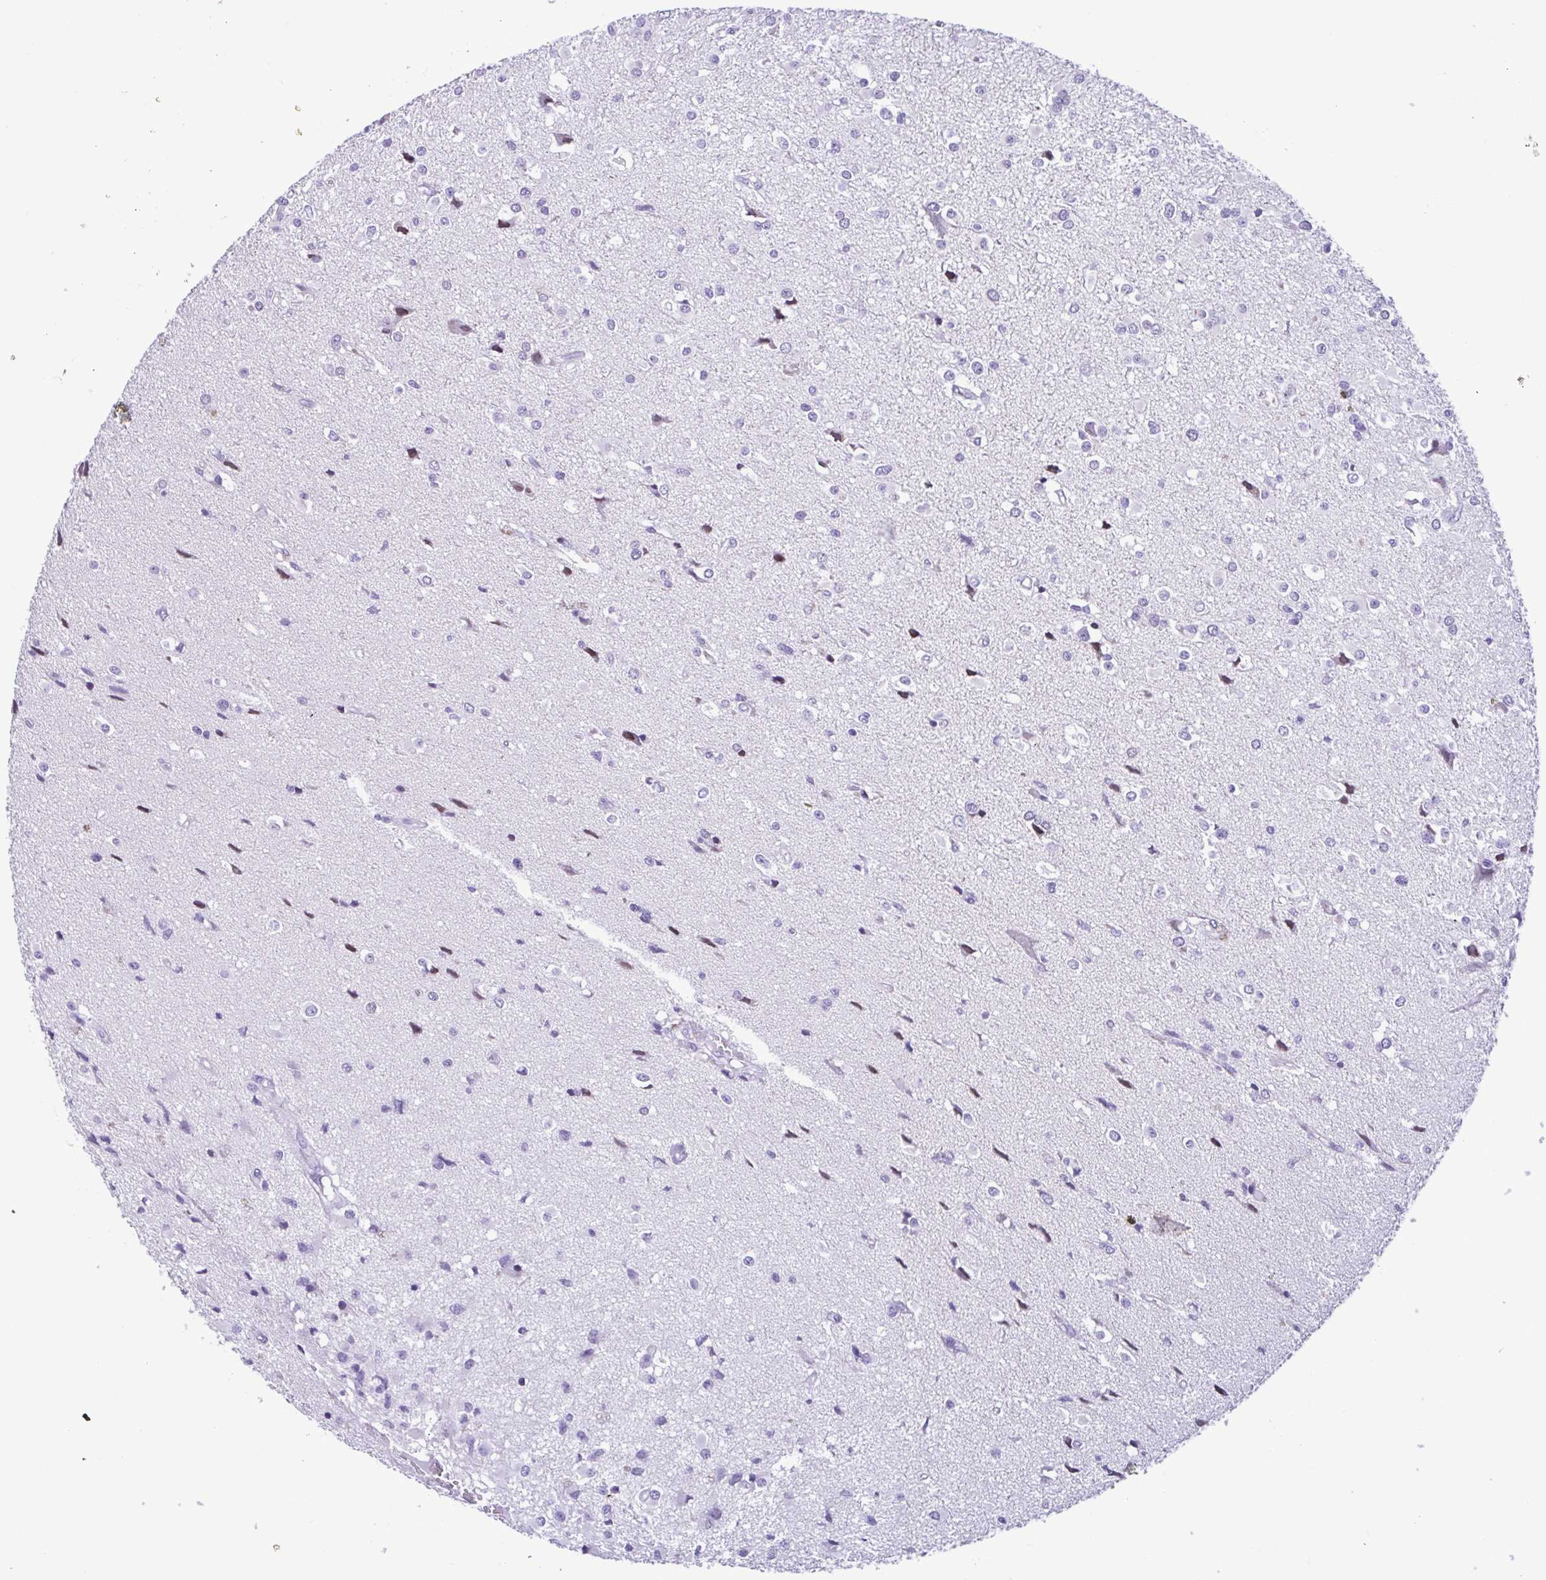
{"staining": {"intensity": "negative", "quantity": "none", "location": "none"}, "tissue": "glioma", "cell_type": "Tumor cells", "image_type": "cancer", "snomed": [{"axis": "morphology", "description": "Glioma, malignant, High grade"}, {"axis": "topography", "description": "Brain"}], "caption": "DAB (3,3'-diaminobenzidine) immunohistochemical staining of human malignant high-grade glioma displays no significant staining in tumor cells. (DAB immunohistochemistry with hematoxylin counter stain).", "gene": "SPATA16", "patient": {"sex": "male", "age": 54}}